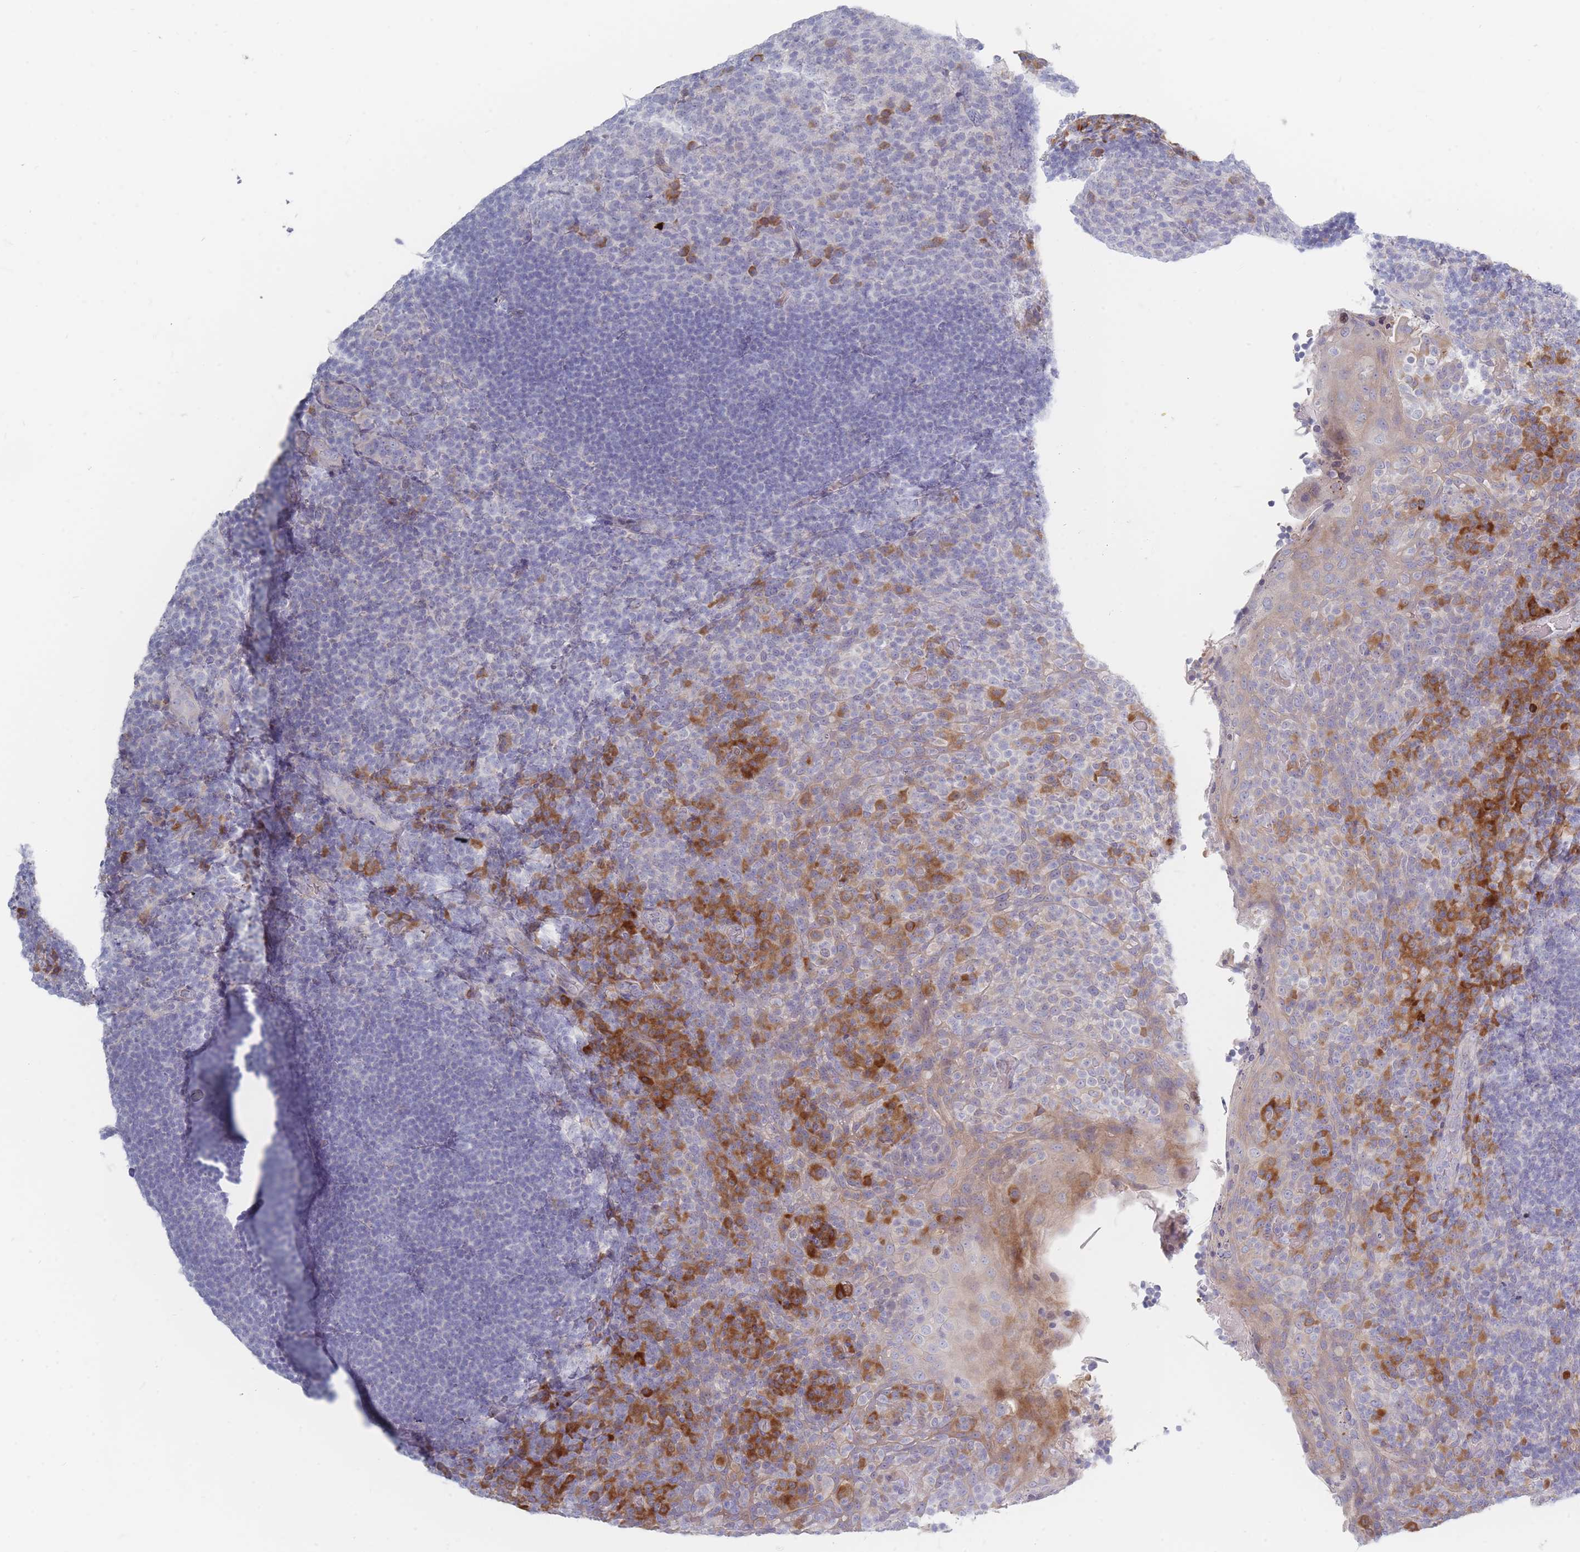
{"staining": {"intensity": "moderate", "quantity": "<25%", "location": "cytoplasmic/membranous"}, "tissue": "tonsil", "cell_type": "Germinal center cells", "image_type": "normal", "snomed": [{"axis": "morphology", "description": "Normal tissue, NOS"}, {"axis": "topography", "description": "Tonsil"}], "caption": "Tonsil stained with immunohistochemistry (IHC) shows moderate cytoplasmic/membranous staining in approximately <25% of germinal center cells.", "gene": "SPATS1", "patient": {"sex": "female", "age": 10}}